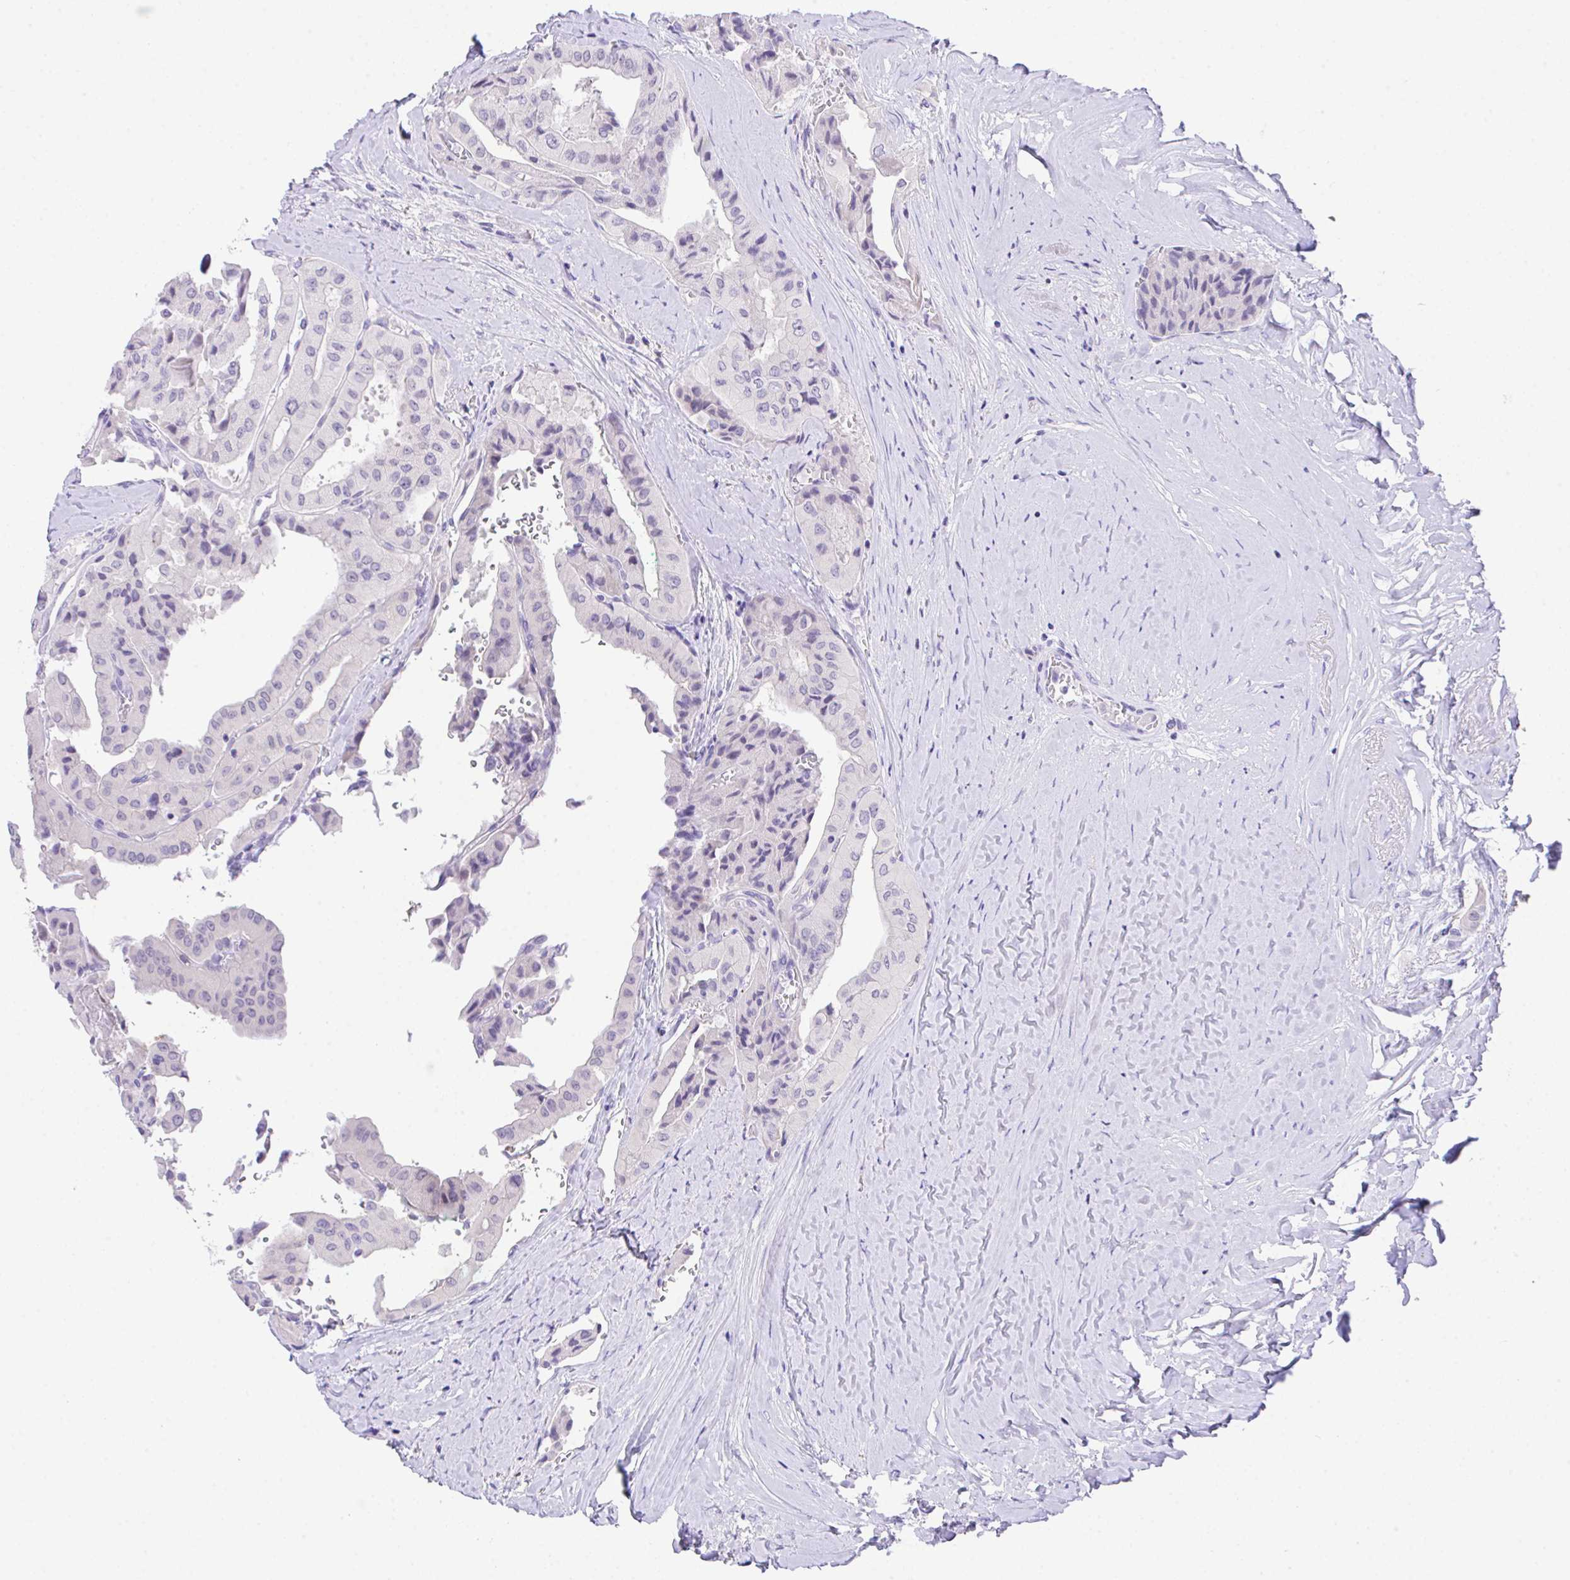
{"staining": {"intensity": "negative", "quantity": "none", "location": "none"}, "tissue": "thyroid cancer", "cell_type": "Tumor cells", "image_type": "cancer", "snomed": [{"axis": "morphology", "description": "Normal tissue, NOS"}, {"axis": "morphology", "description": "Papillary adenocarcinoma, NOS"}, {"axis": "topography", "description": "Thyroid gland"}], "caption": "The IHC photomicrograph has no significant expression in tumor cells of thyroid cancer (papillary adenocarcinoma) tissue.", "gene": "HOXB4", "patient": {"sex": "female", "age": 59}}